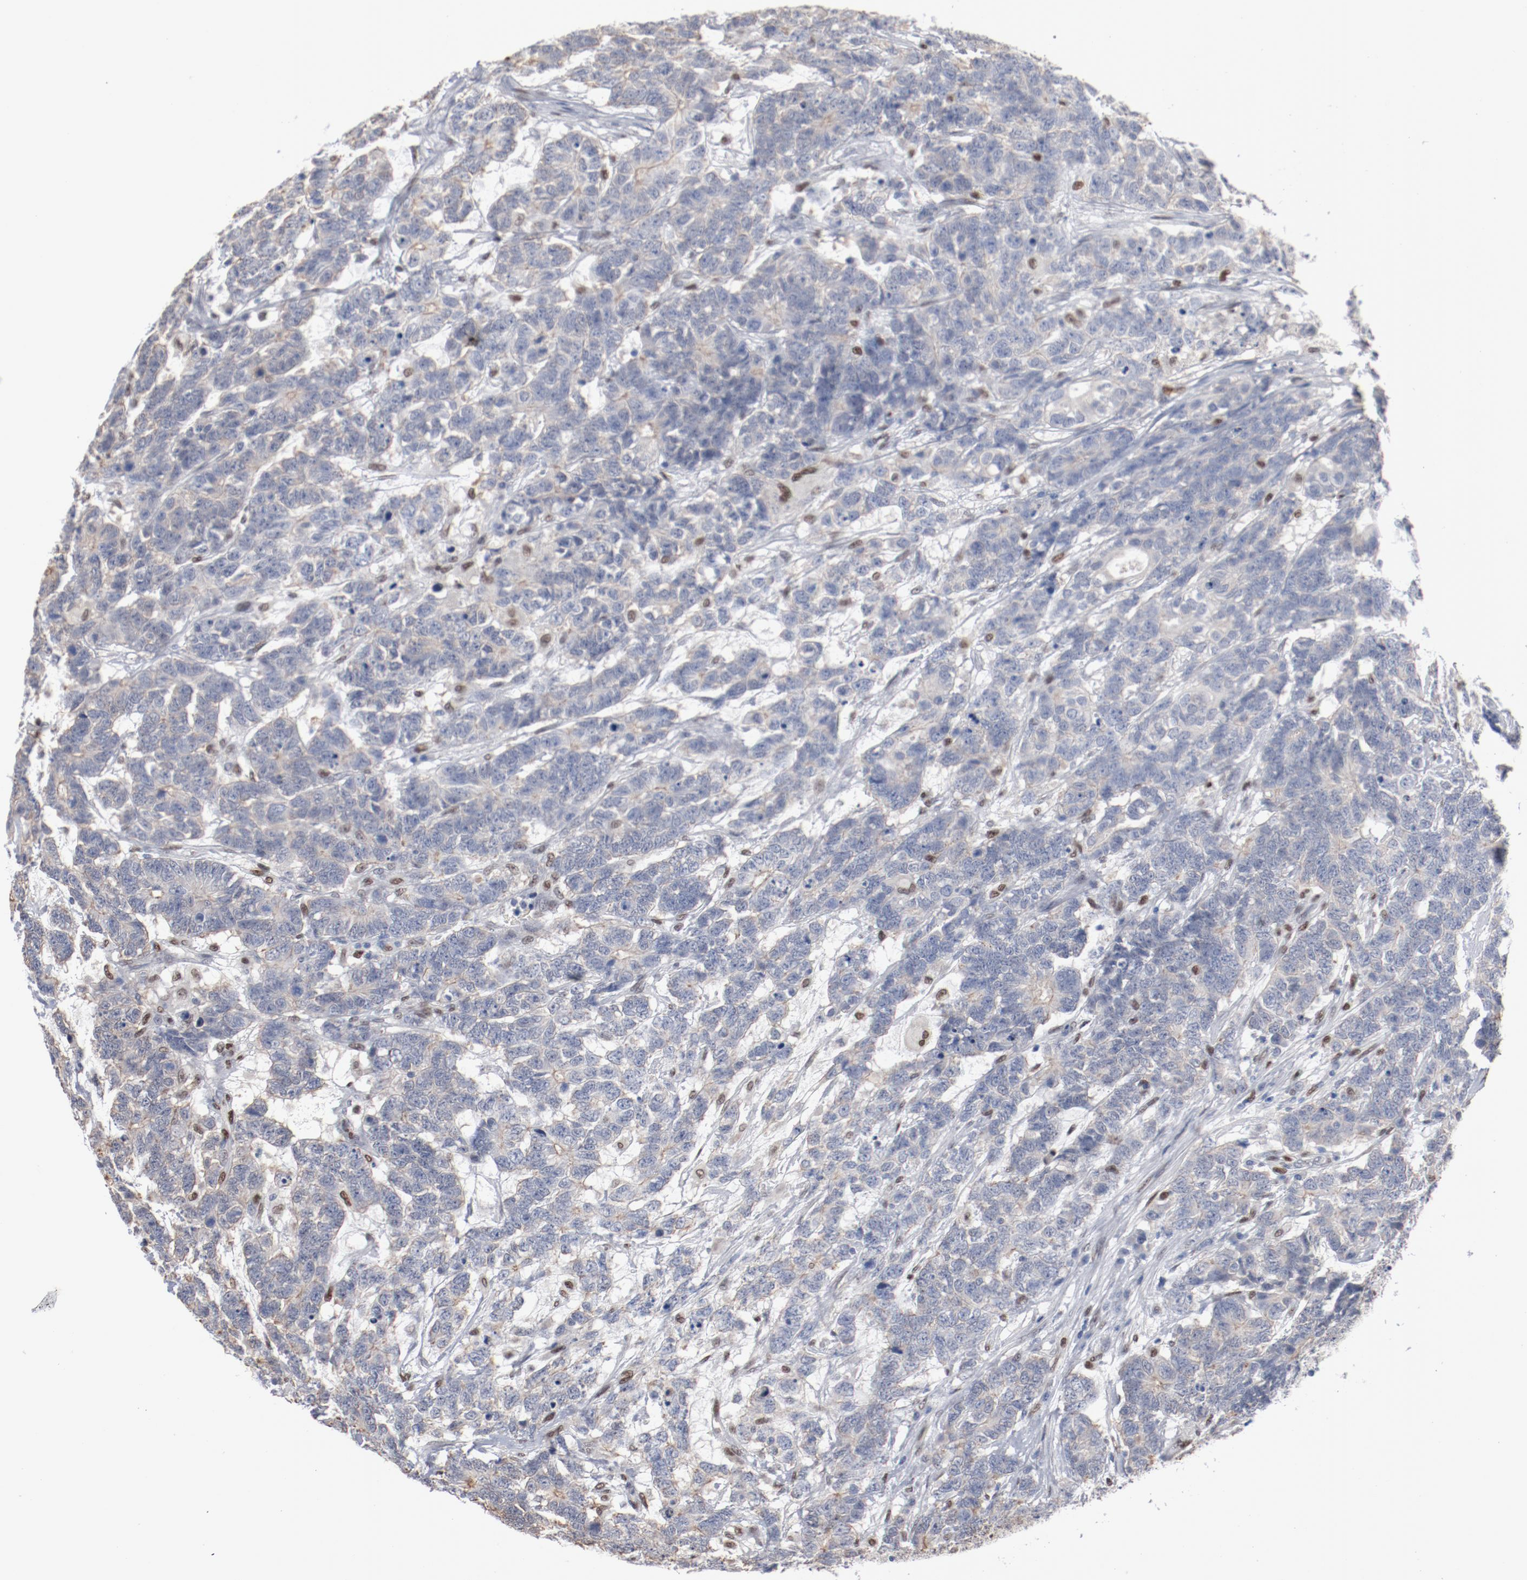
{"staining": {"intensity": "negative", "quantity": "none", "location": "none"}, "tissue": "testis cancer", "cell_type": "Tumor cells", "image_type": "cancer", "snomed": [{"axis": "morphology", "description": "Carcinoma, Embryonal, NOS"}, {"axis": "topography", "description": "Testis"}], "caption": "The histopathology image shows no staining of tumor cells in embryonal carcinoma (testis).", "gene": "ZEB2", "patient": {"sex": "male", "age": 26}}